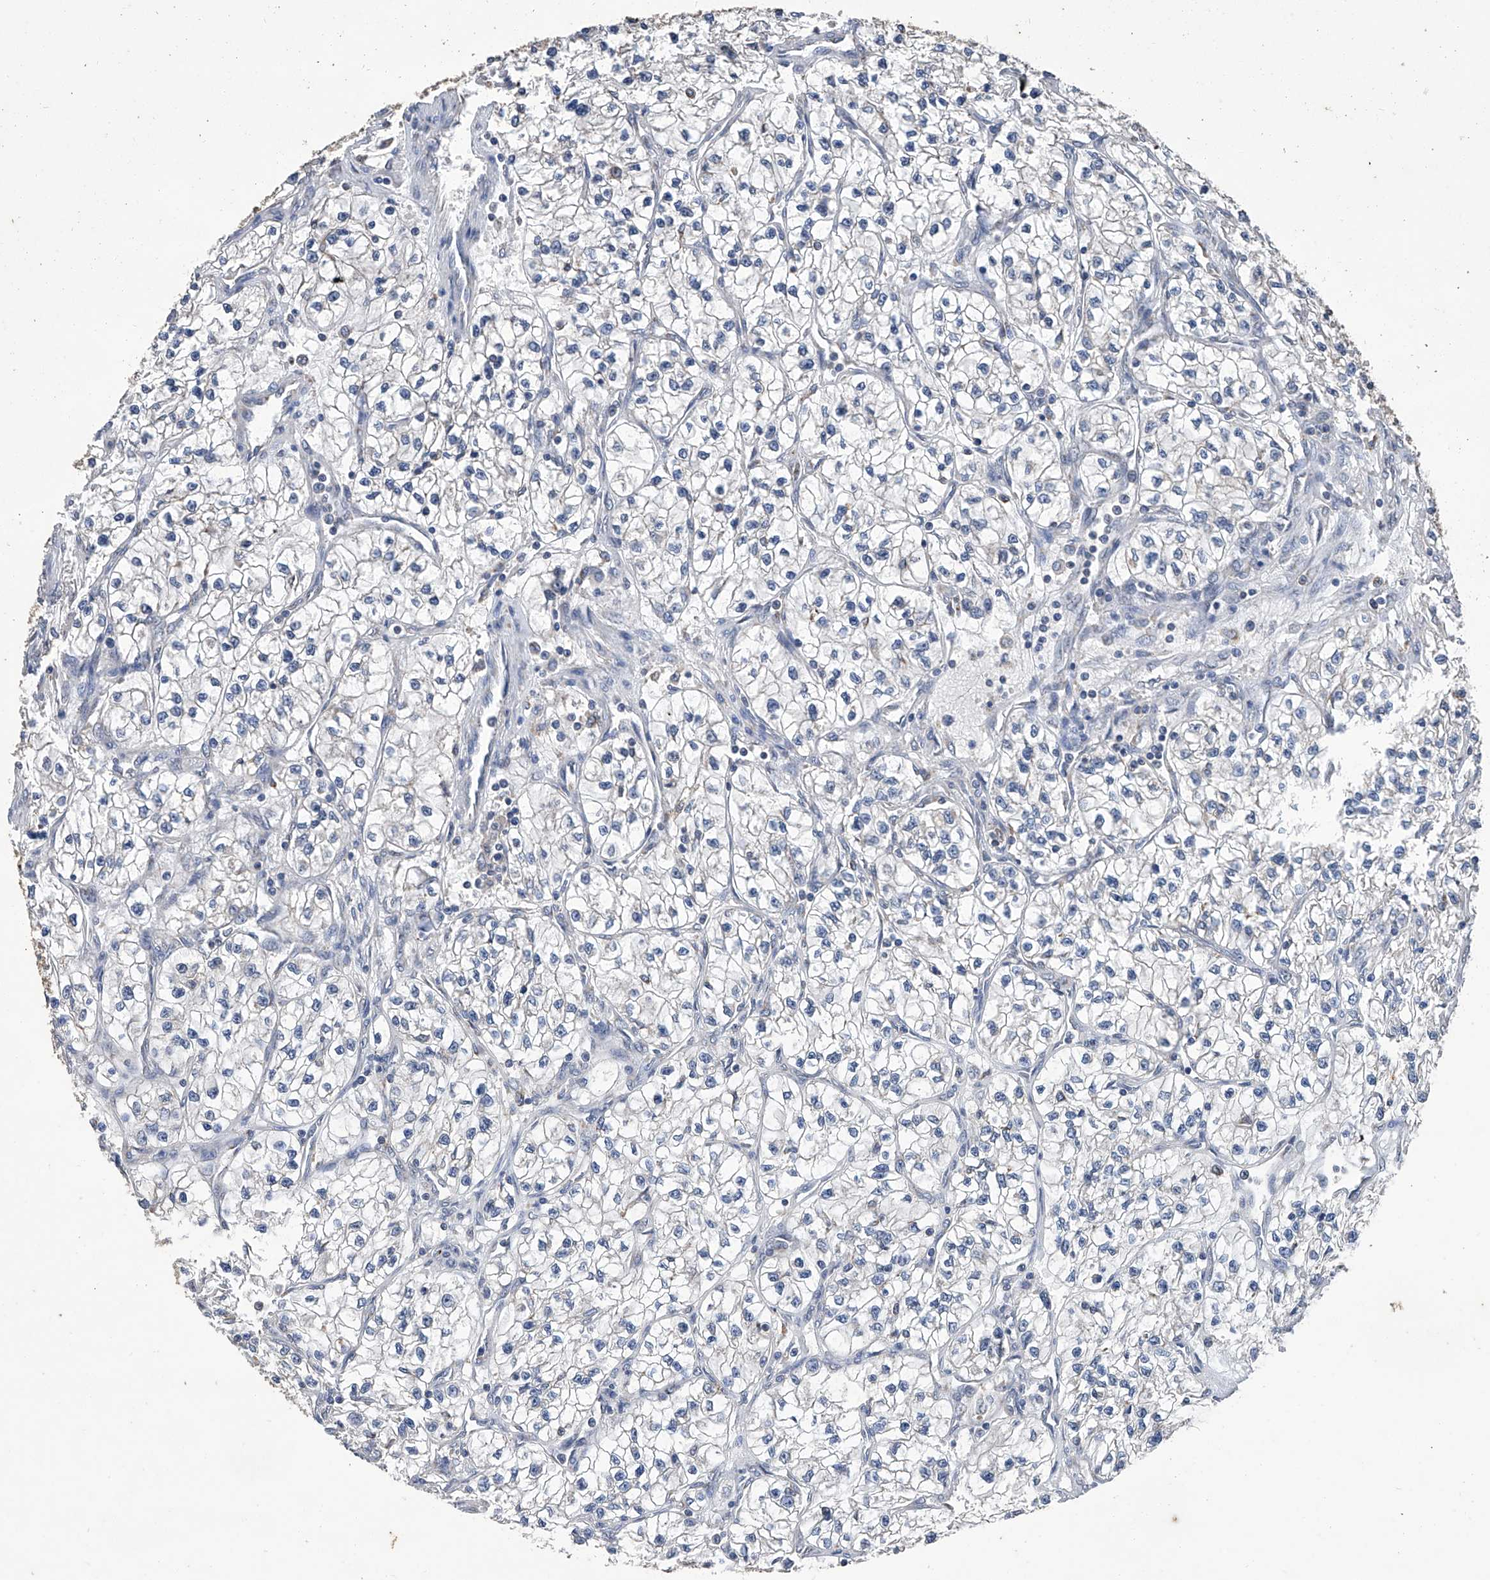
{"staining": {"intensity": "negative", "quantity": "none", "location": "none"}, "tissue": "renal cancer", "cell_type": "Tumor cells", "image_type": "cancer", "snomed": [{"axis": "morphology", "description": "Adenocarcinoma, NOS"}, {"axis": "topography", "description": "Kidney"}], "caption": "This is a photomicrograph of immunohistochemistry staining of adenocarcinoma (renal), which shows no staining in tumor cells.", "gene": "GPT", "patient": {"sex": "female", "age": 57}}